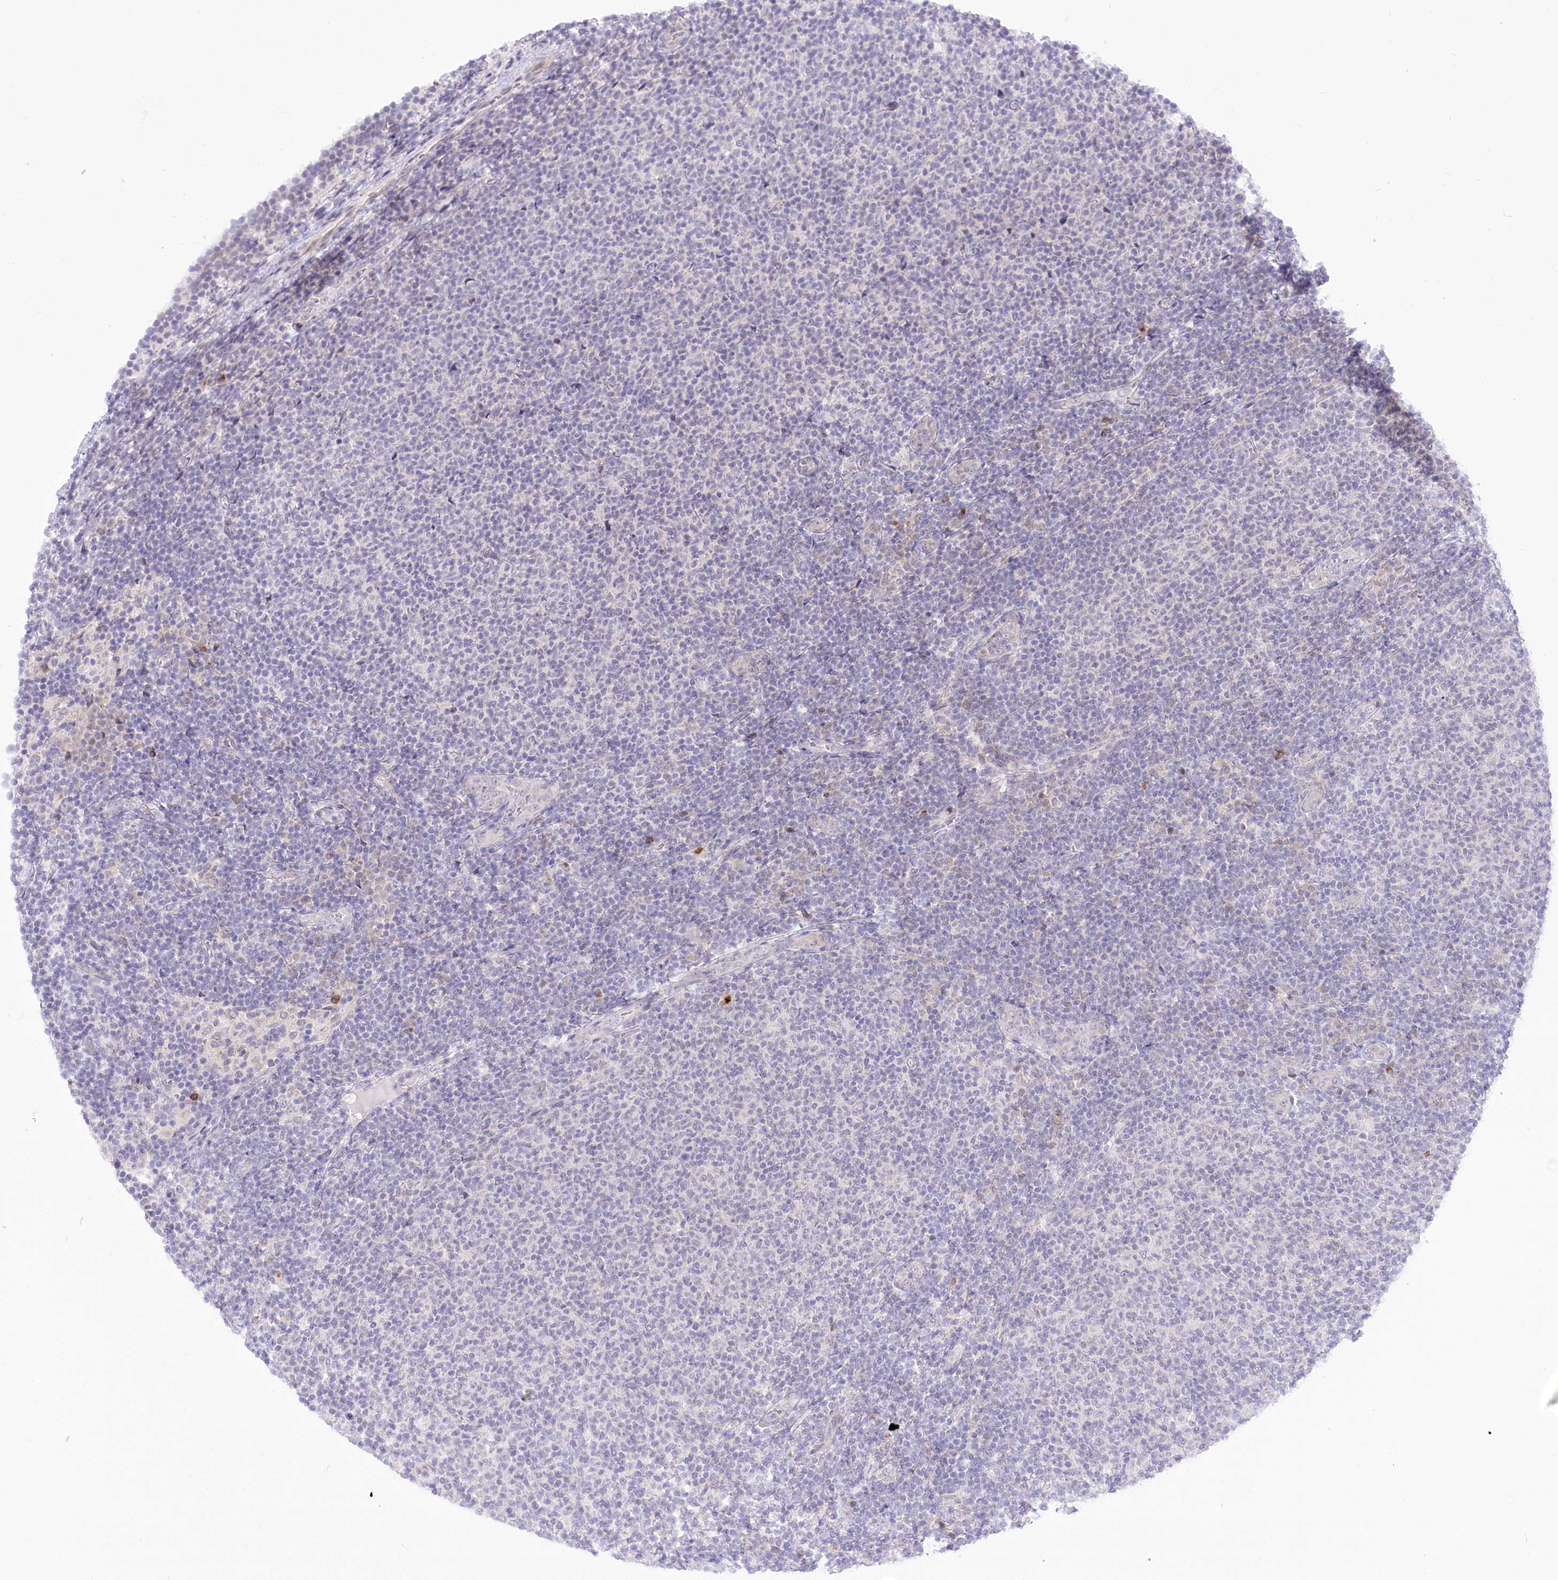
{"staining": {"intensity": "negative", "quantity": "none", "location": "none"}, "tissue": "lymphoma", "cell_type": "Tumor cells", "image_type": "cancer", "snomed": [{"axis": "morphology", "description": "Malignant lymphoma, non-Hodgkin's type, Low grade"}, {"axis": "topography", "description": "Lymph node"}], "caption": "Protein analysis of lymphoma exhibits no significant expression in tumor cells. The staining is performed using DAB brown chromogen with nuclei counter-stained in using hematoxylin.", "gene": "BEND7", "patient": {"sex": "male", "age": 66}}